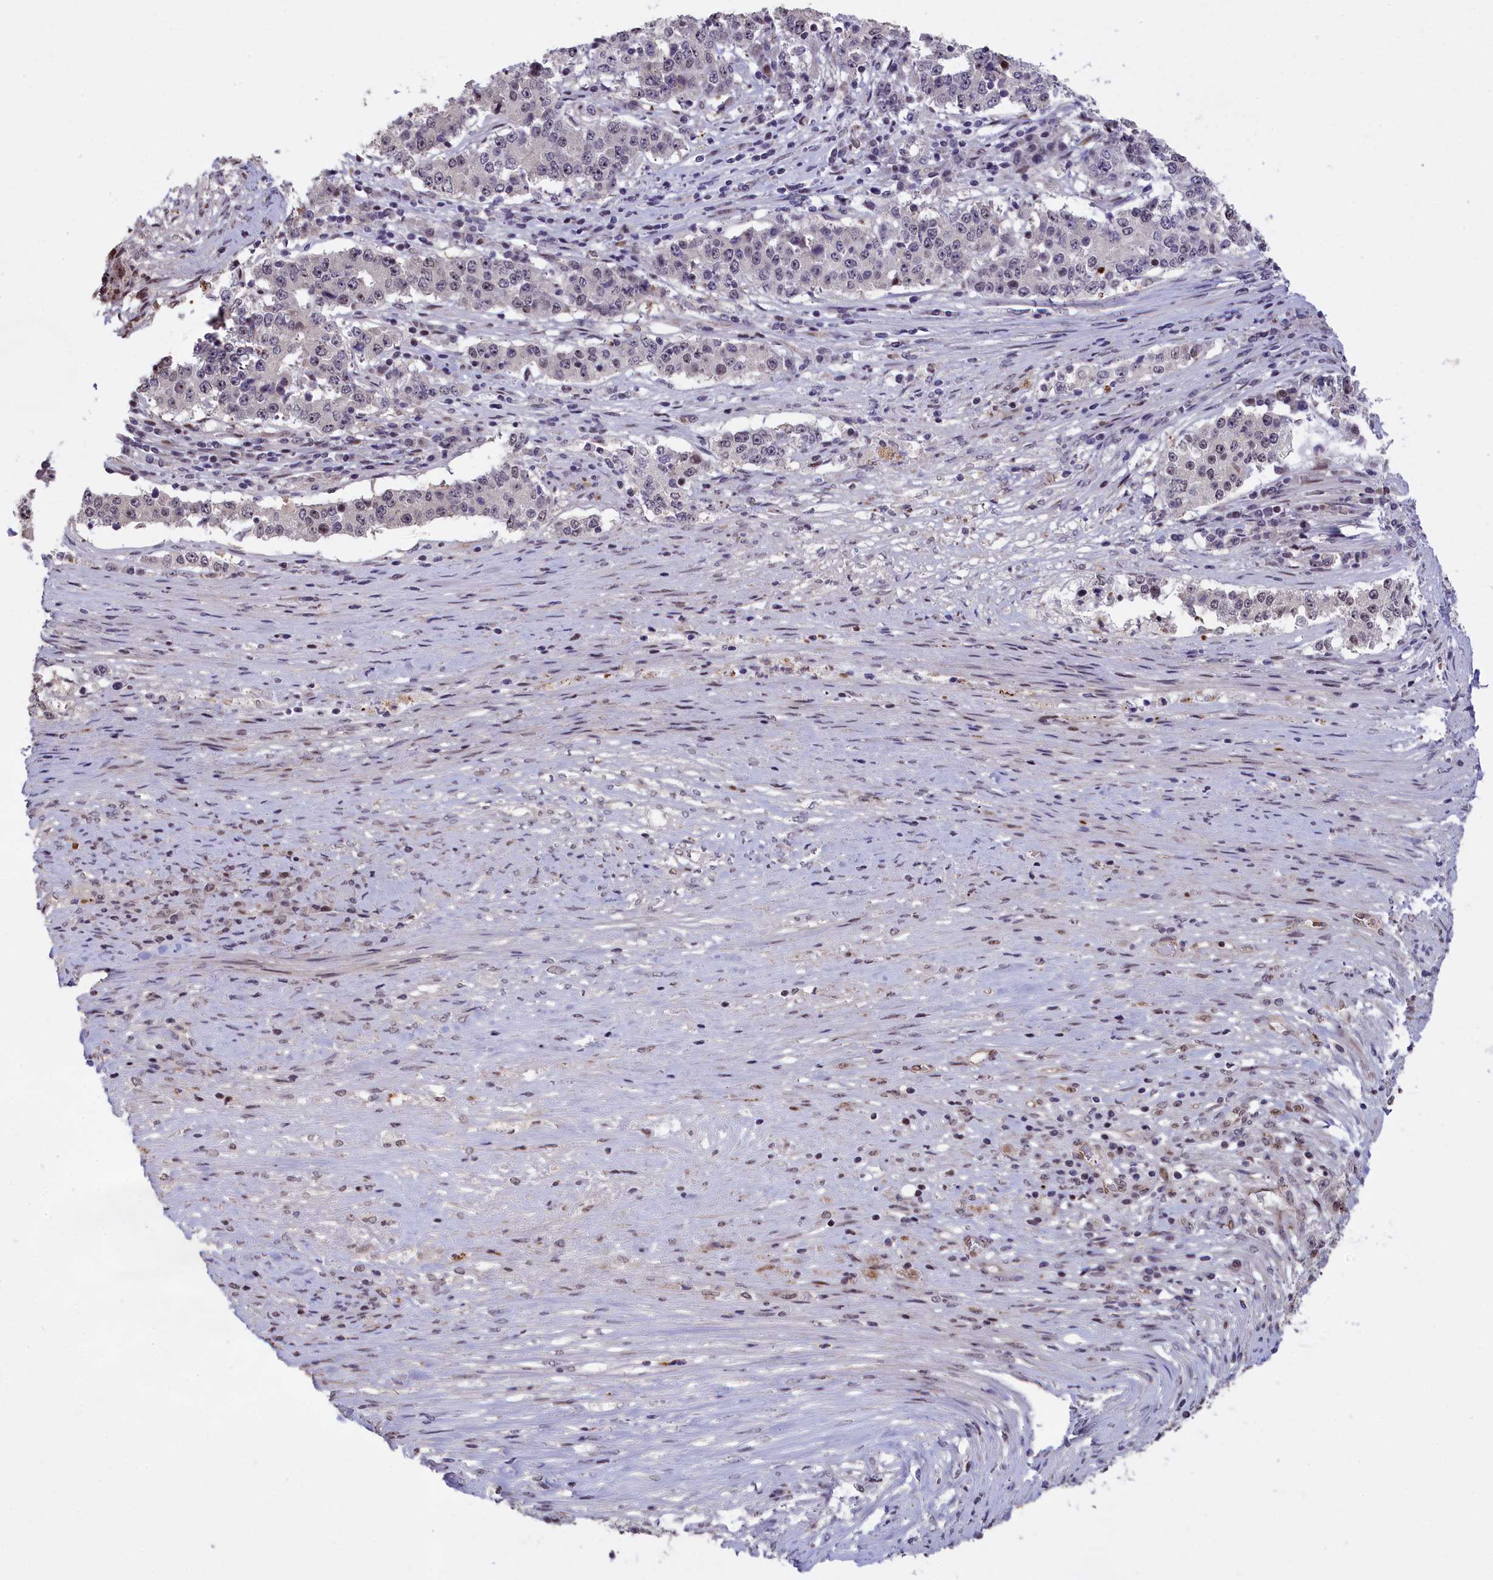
{"staining": {"intensity": "negative", "quantity": "none", "location": "none"}, "tissue": "stomach cancer", "cell_type": "Tumor cells", "image_type": "cancer", "snomed": [{"axis": "morphology", "description": "Adenocarcinoma, NOS"}, {"axis": "topography", "description": "Stomach"}], "caption": "Human stomach cancer stained for a protein using immunohistochemistry (IHC) demonstrates no positivity in tumor cells.", "gene": "RELB", "patient": {"sex": "male", "age": 59}}